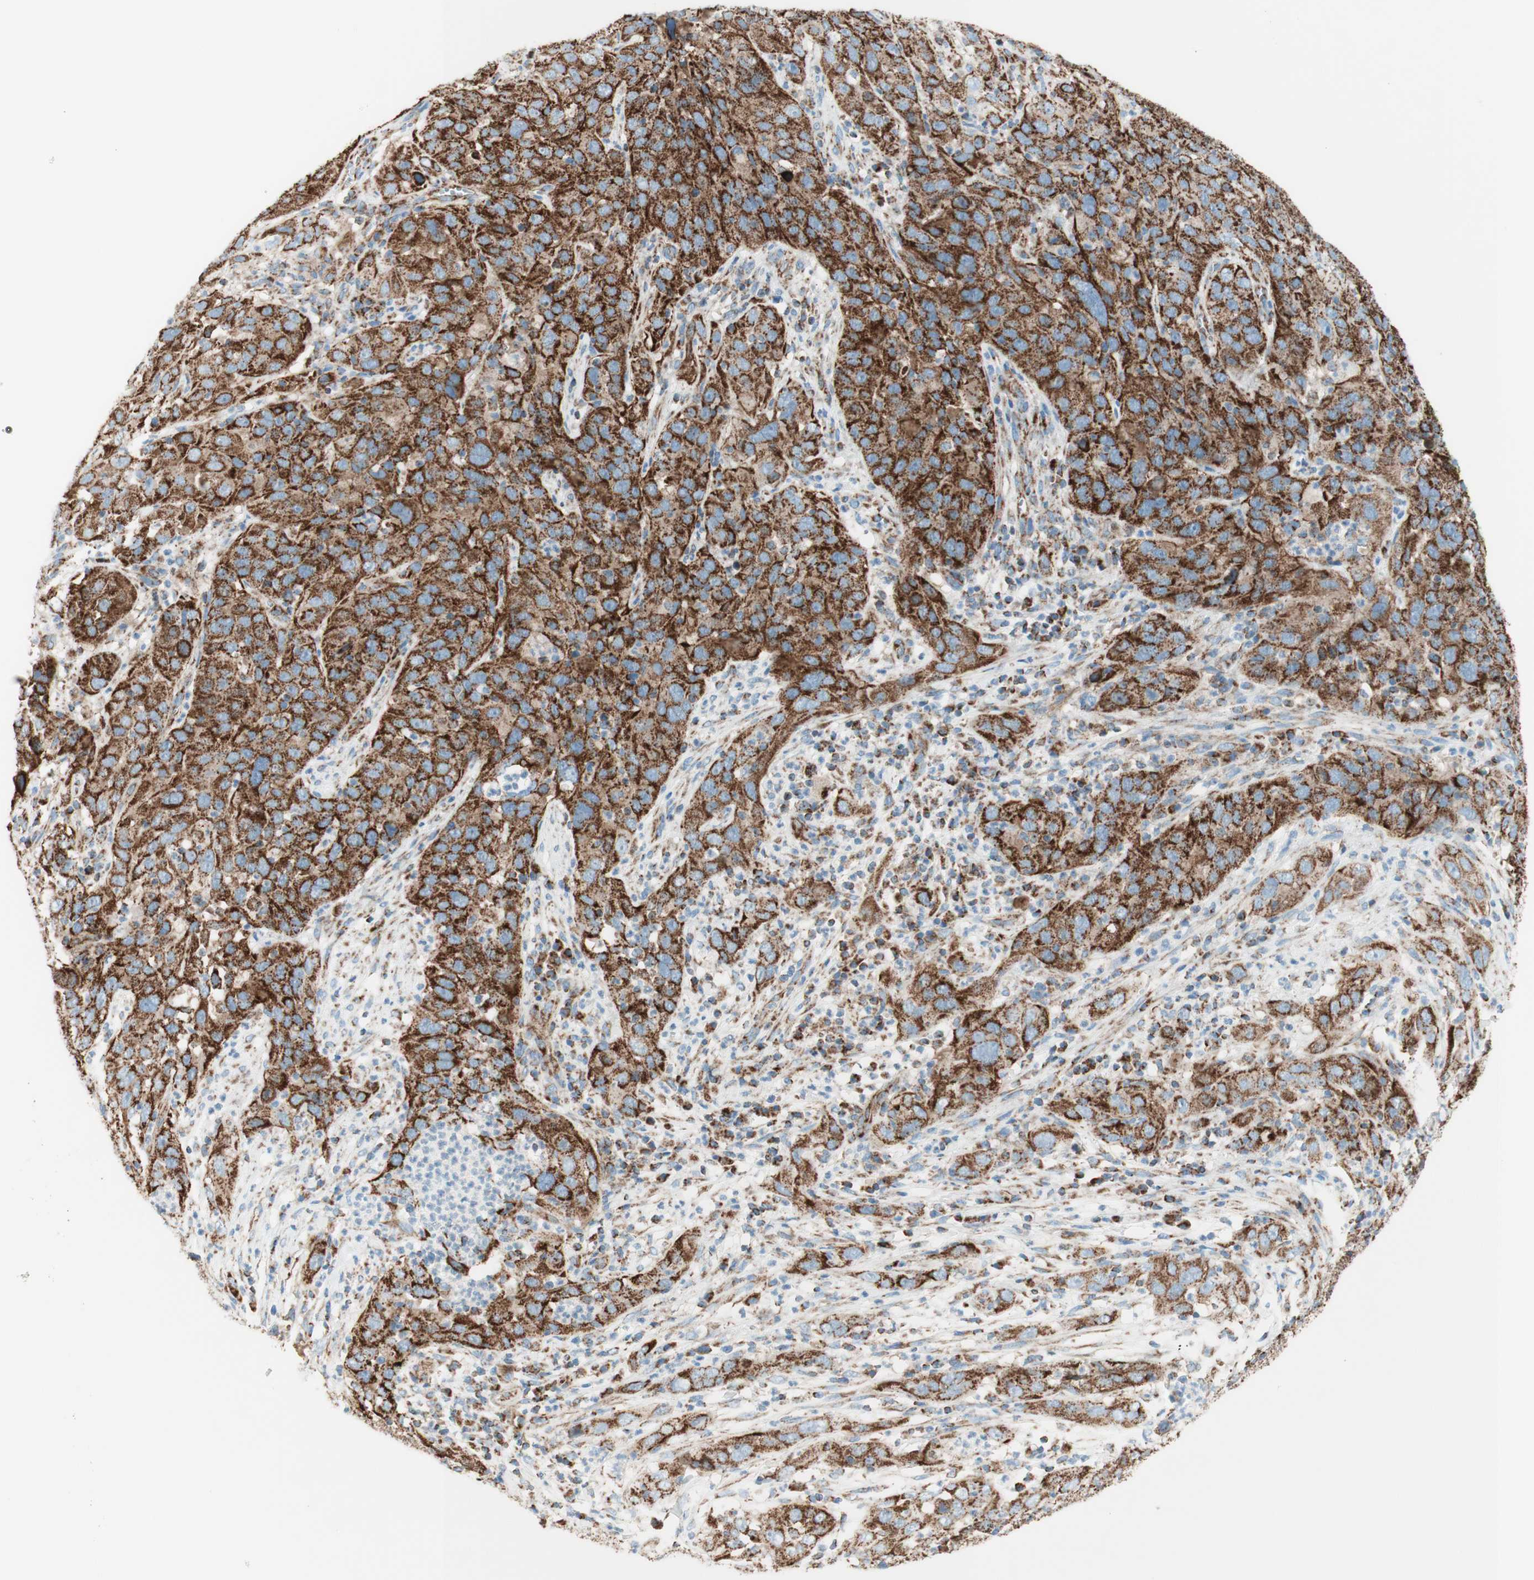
{"staining": {"intensity": "strong", "quantity": ">75%", "location": "cytoplasmic/membranous"}, "tissue": "cervical cancer", "cell_type": "Tumor cells", "image_type": "cancer", "snomed": [{"axis": "morphology", "description": "Squamous cell carcinoma, NOS"}, {"axis": "topography", "description": "Cervix"}], "caption": "Protein staining of cervical cancer (squamous cell carcinoma) tissue demonstrates strong cytoplasmic/membranous staining in approximately >75% of tumor cells.", "gene": "TOMM20", "patient": {"sex": "female", "age": 32}}